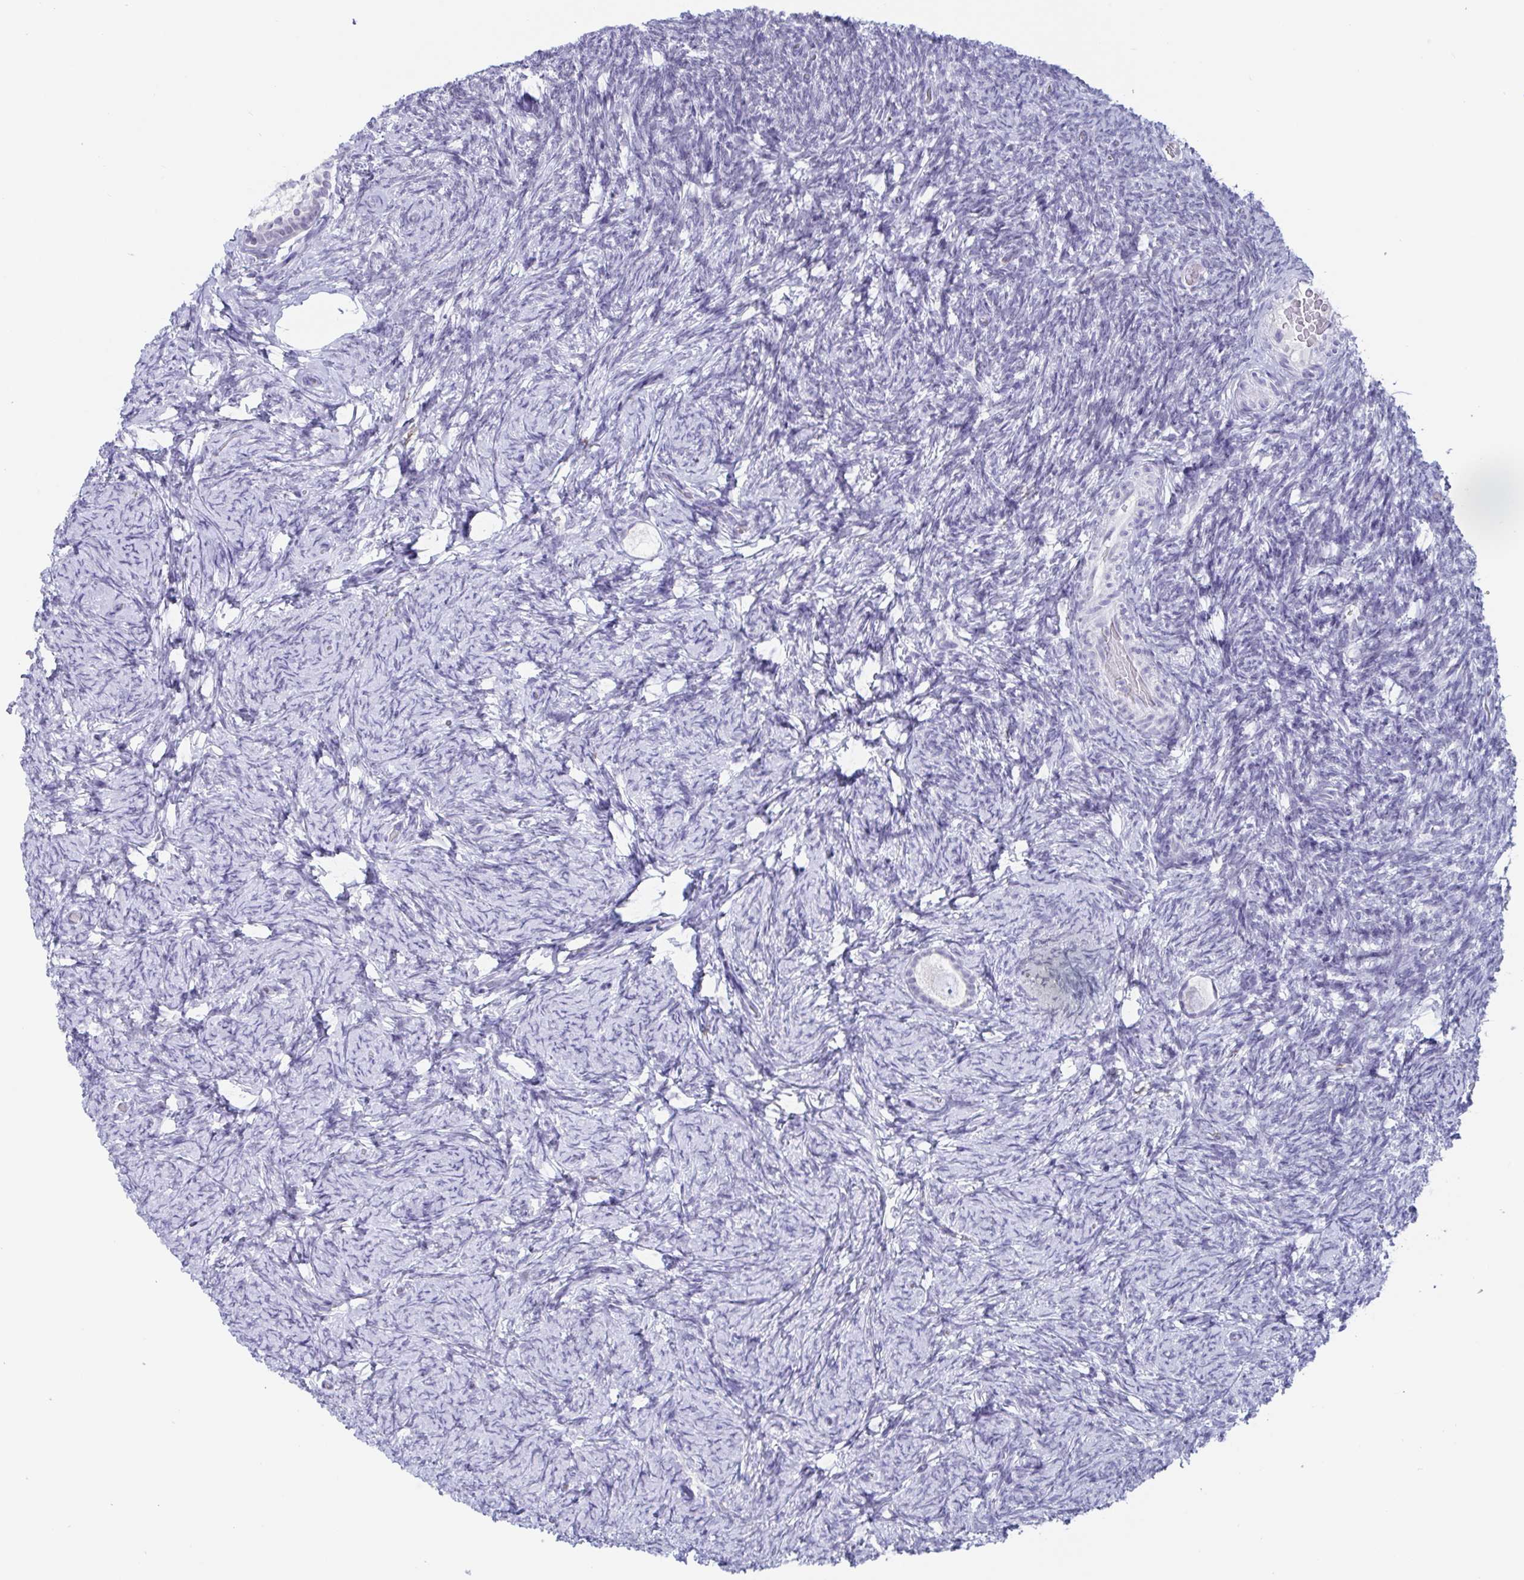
{"staining": {"intensity": "negative", "quantity": "none", "location": "none"}, "tissue": "ovary", "cell_type": "Follicle cells", "image_type": "normal", "snomed": [{"axis": "morphology", "description": "Normal tissue, NOS"}, {"axis": "topography", "description": "Ovary"}], "caption": "High magnification brightfield microscopy of benign ovary stained with DAB (brown) and counterstained with hematoxylin (blue): follicle cells show no significant staining.", "gene": "CDX4", "patient": {"sex": "female", "age": 34}}